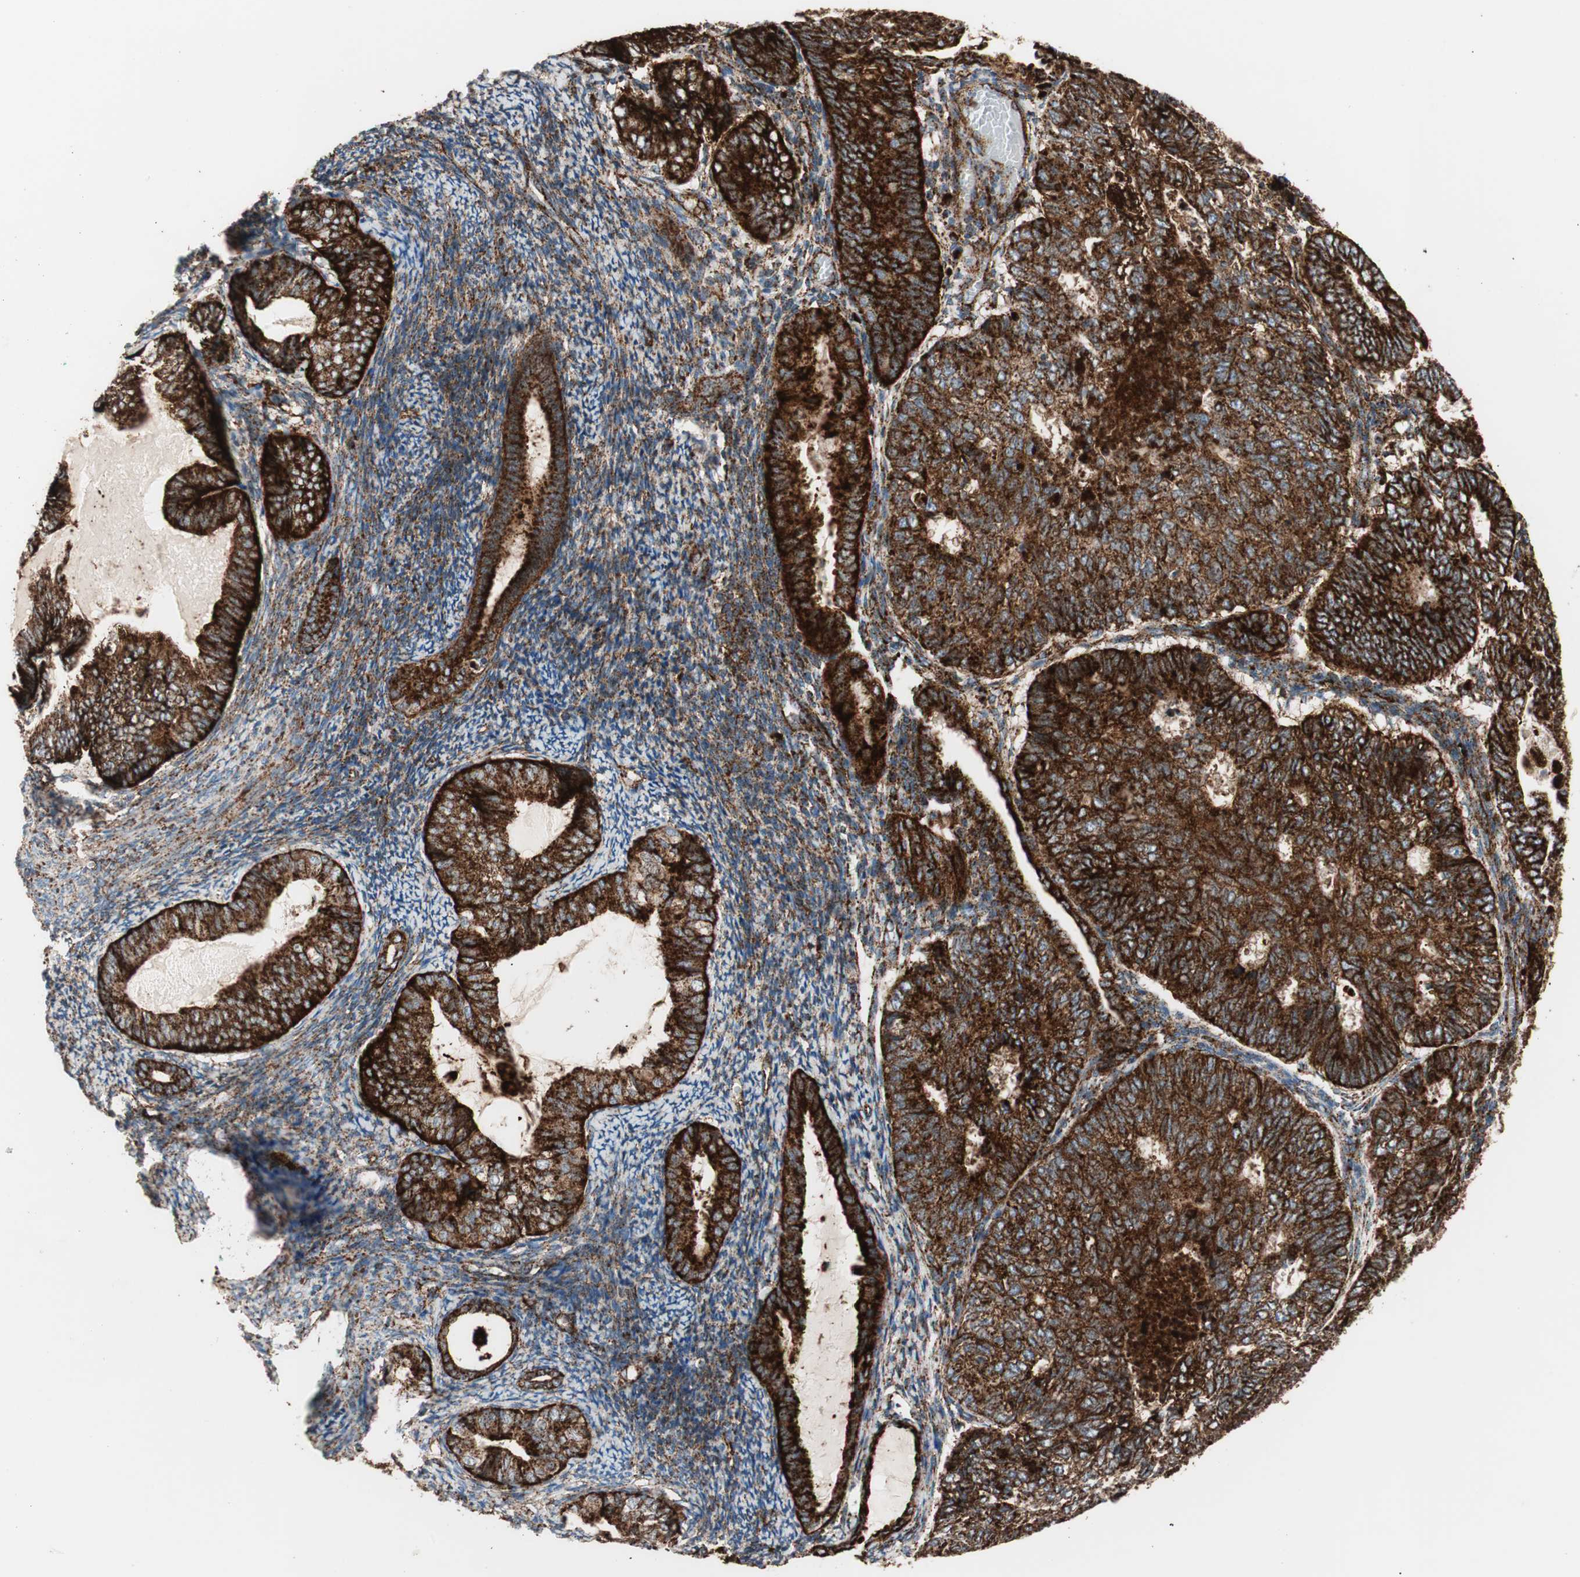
{"staining": {"intensity": "strong", "quantity": ">75%", "location": "cytoplasmic/membranous"}, "tissue": "endometrial cancer", "cell_type": "Tumor cells", "image_type": "cancer", "snomed": [{"axis": "morphology", "description": "Adenocarcinoma, NOS"}, {"axis": "topography", "description": "Uterus"}], "caption": "Immunohistochemical staining of human adenocarcinoma (endometrial) reveals strong cytoplasmic/membranous protein expression in approximately >75% of tumor cells.", "gene": "LAMP1", "patient": {"sex": "female", "age": 60}}